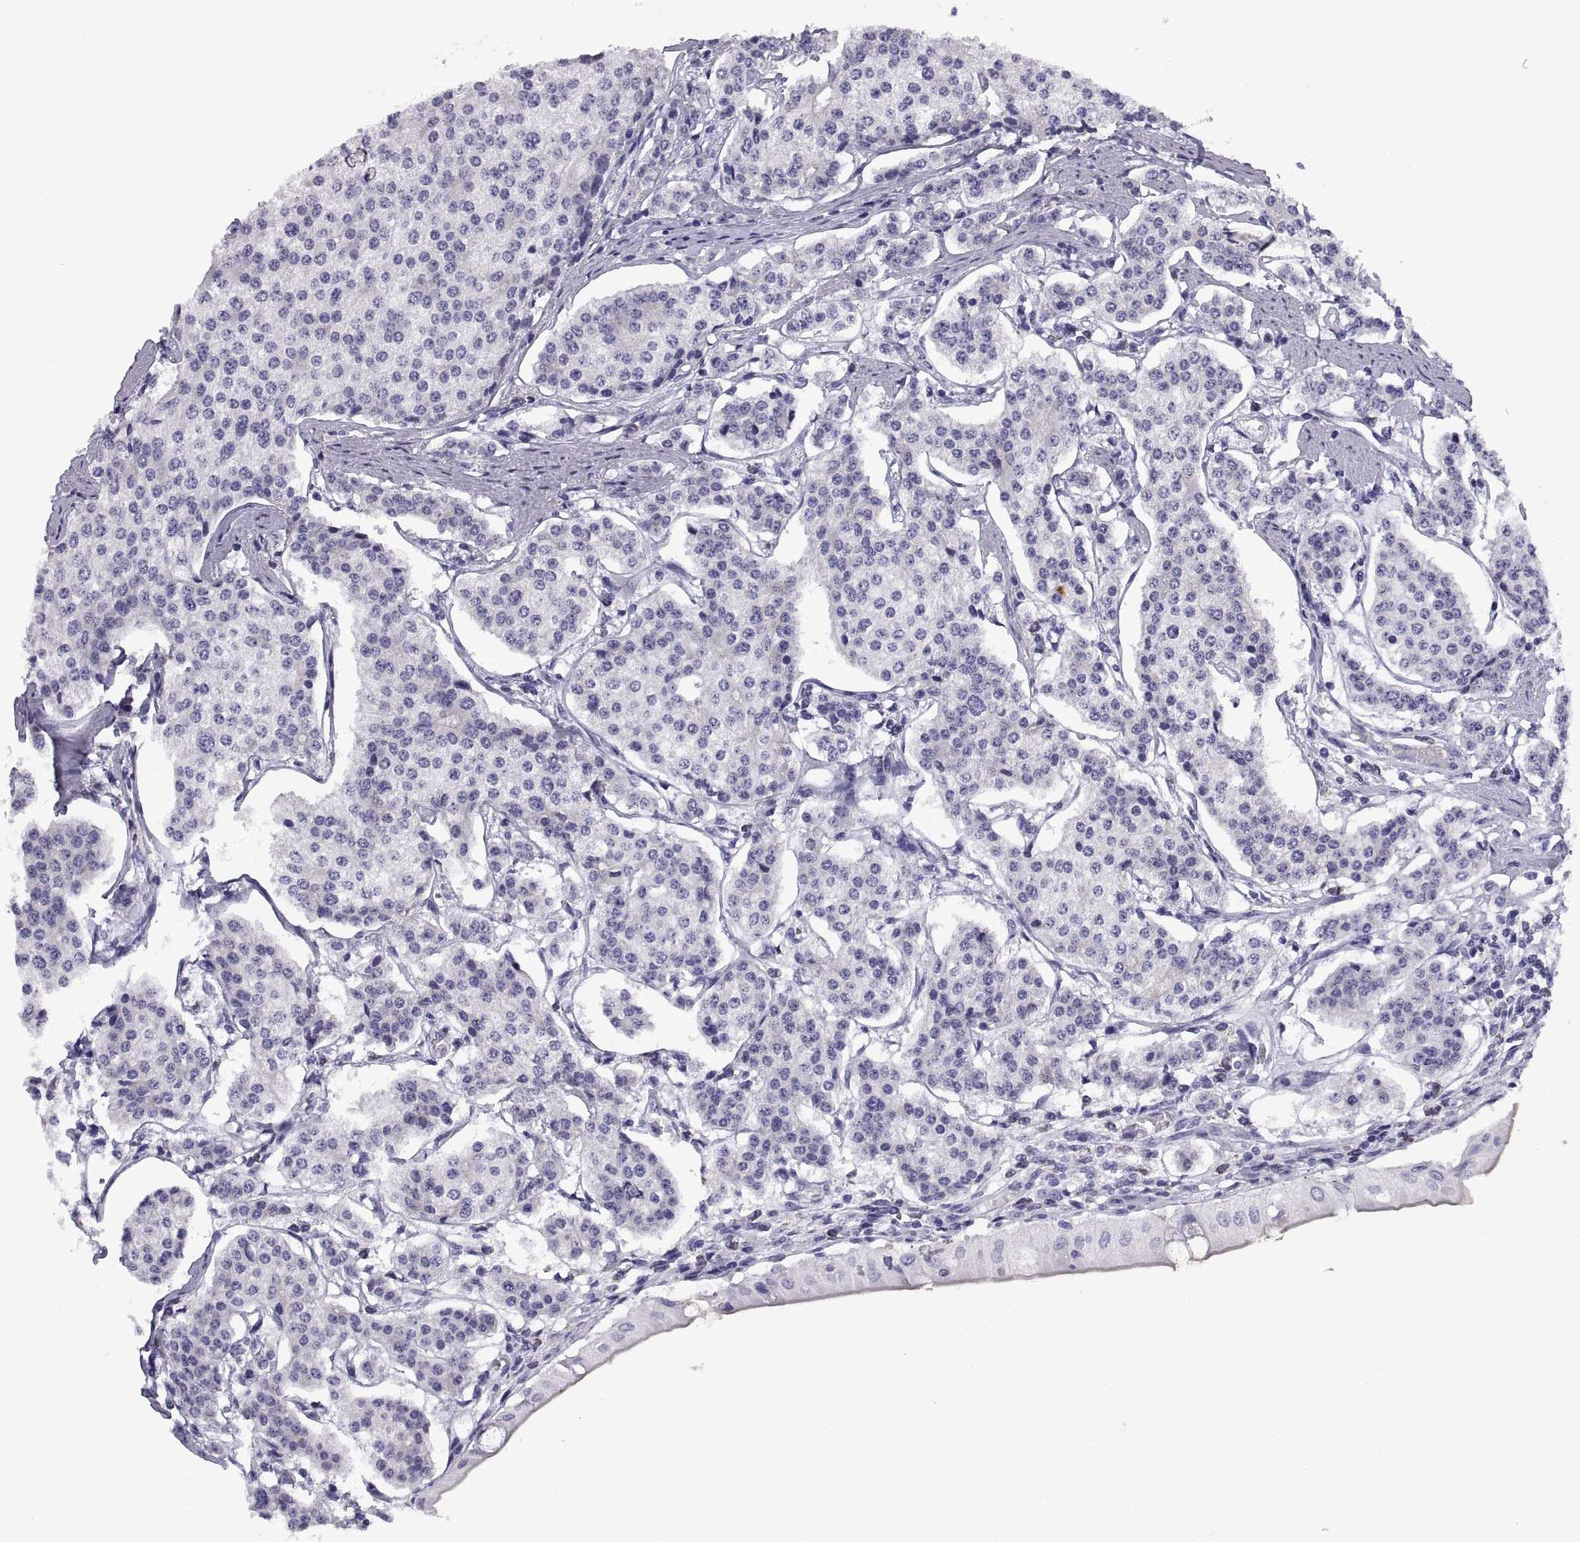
{"staining": {"intensity": "negative", "quantity": "none", "location": "none"}, "tissue": "carcinoid", "cell_type": "Tumor cells", "image_type": "cancer", "snomed": [{"axis": "morphology", "description": "Carcinoid, malignant, NOS"}, {"axis": "topography", "description": "Small intestine"}], "caption": "This is an immunohistochemistry histopathology image of carcinoid. There is no staining in tumor cells.", "gene": "RGS20", "patient": {"sex": "female", "age": 65}}